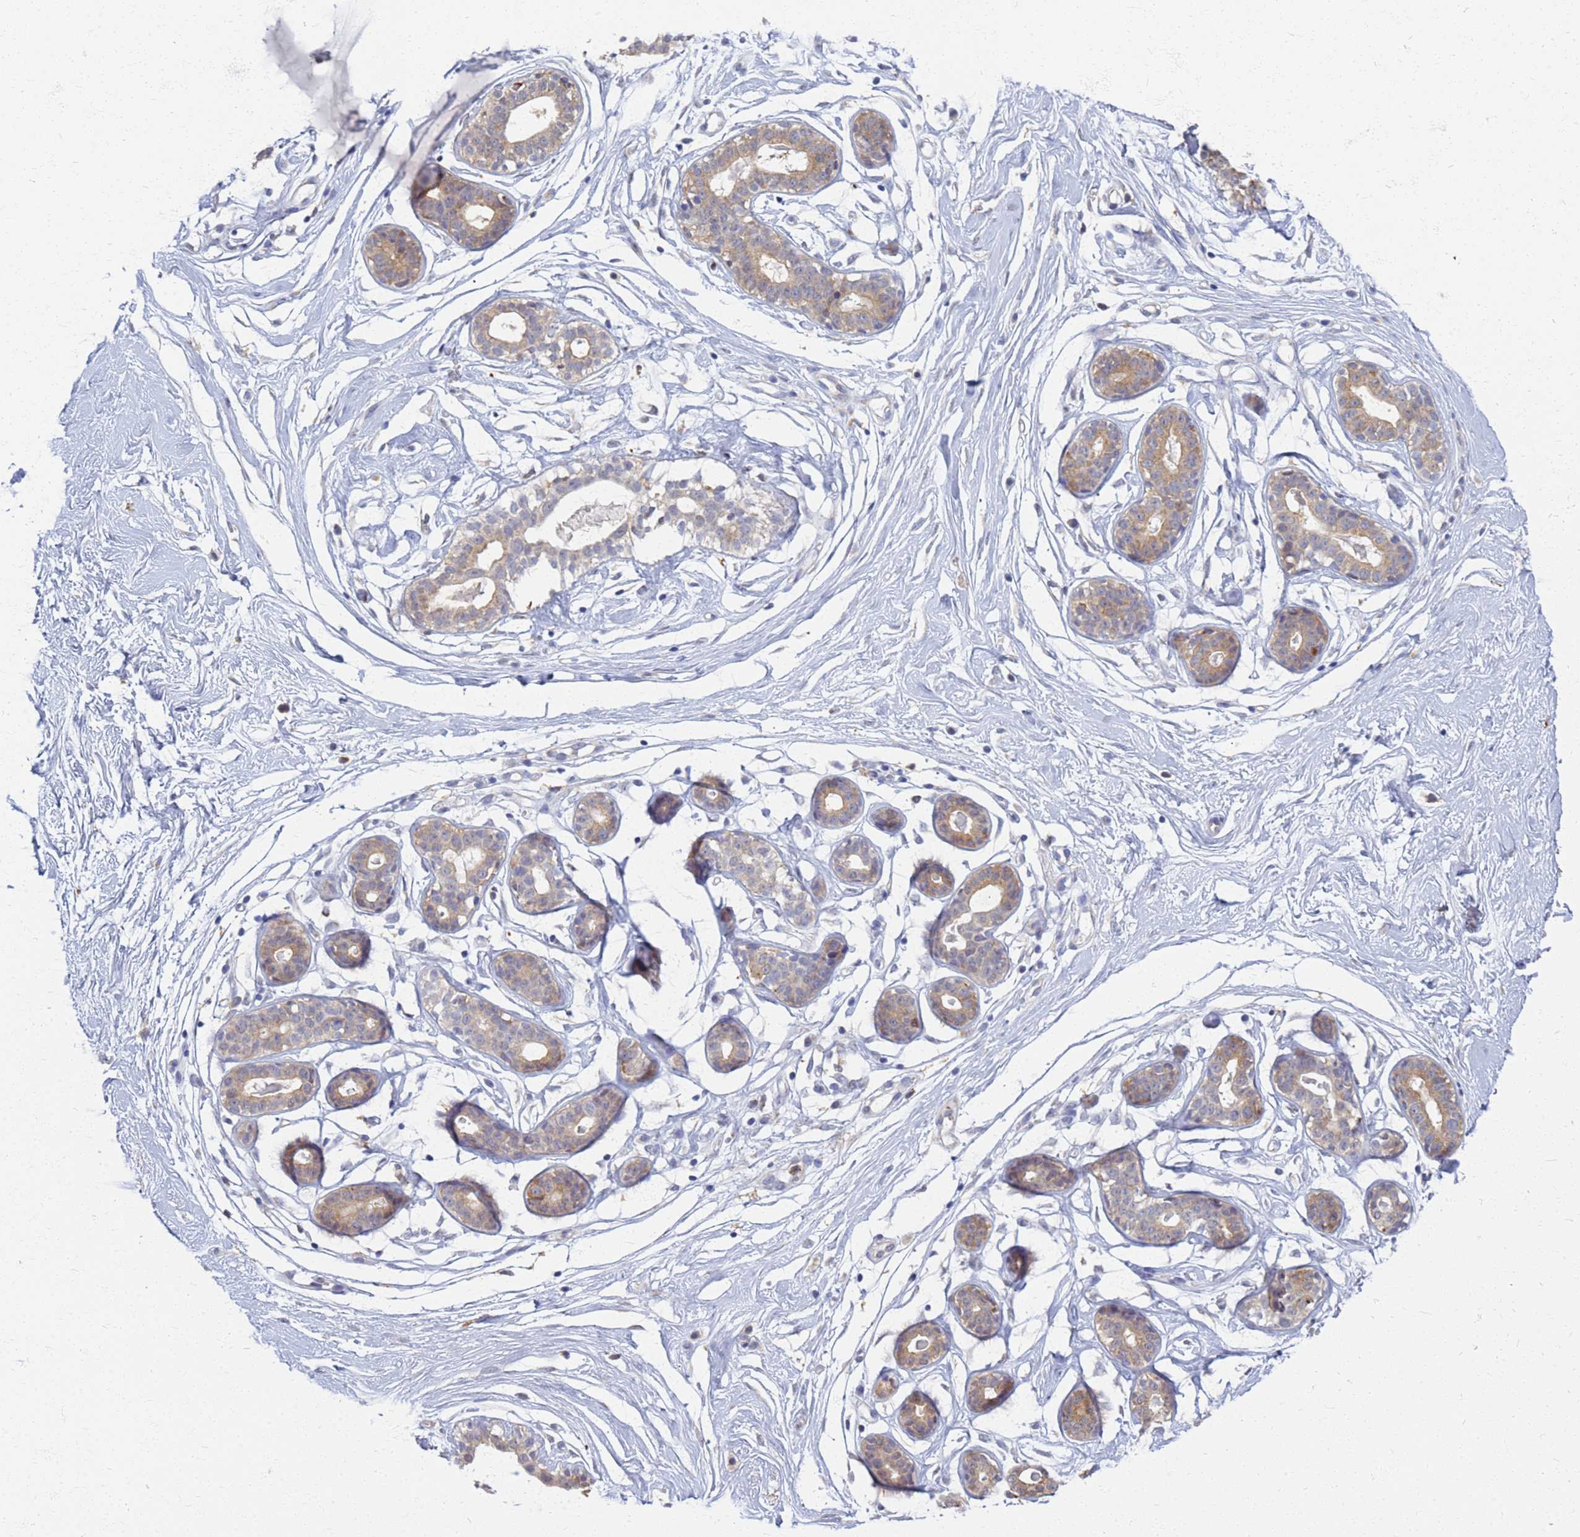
{"staining": {"intensity": "negative", "quantity": "none", "location": "none"}, "tissue": "breast", "cell_type": "Adipocytes", "image_type": "normal", "snomed": [{"axis": "morphology", "description": "Normal tissue, NOS"}, {"axis": "morphology", "description": "Adenoma, NOS"}, {"axis": "topography", "description": "Breast"}], "caption": "Immunohistochemical staining of normal breast shows no significant expression in adipocytes. Brightfield microscopy of immunohistochemistry stained with DAB (brown) and hematoxylin (blue), captured at high magnification.", "gene": "ATP6V1E1", "patient": {"sex": "female", "age": 23}}